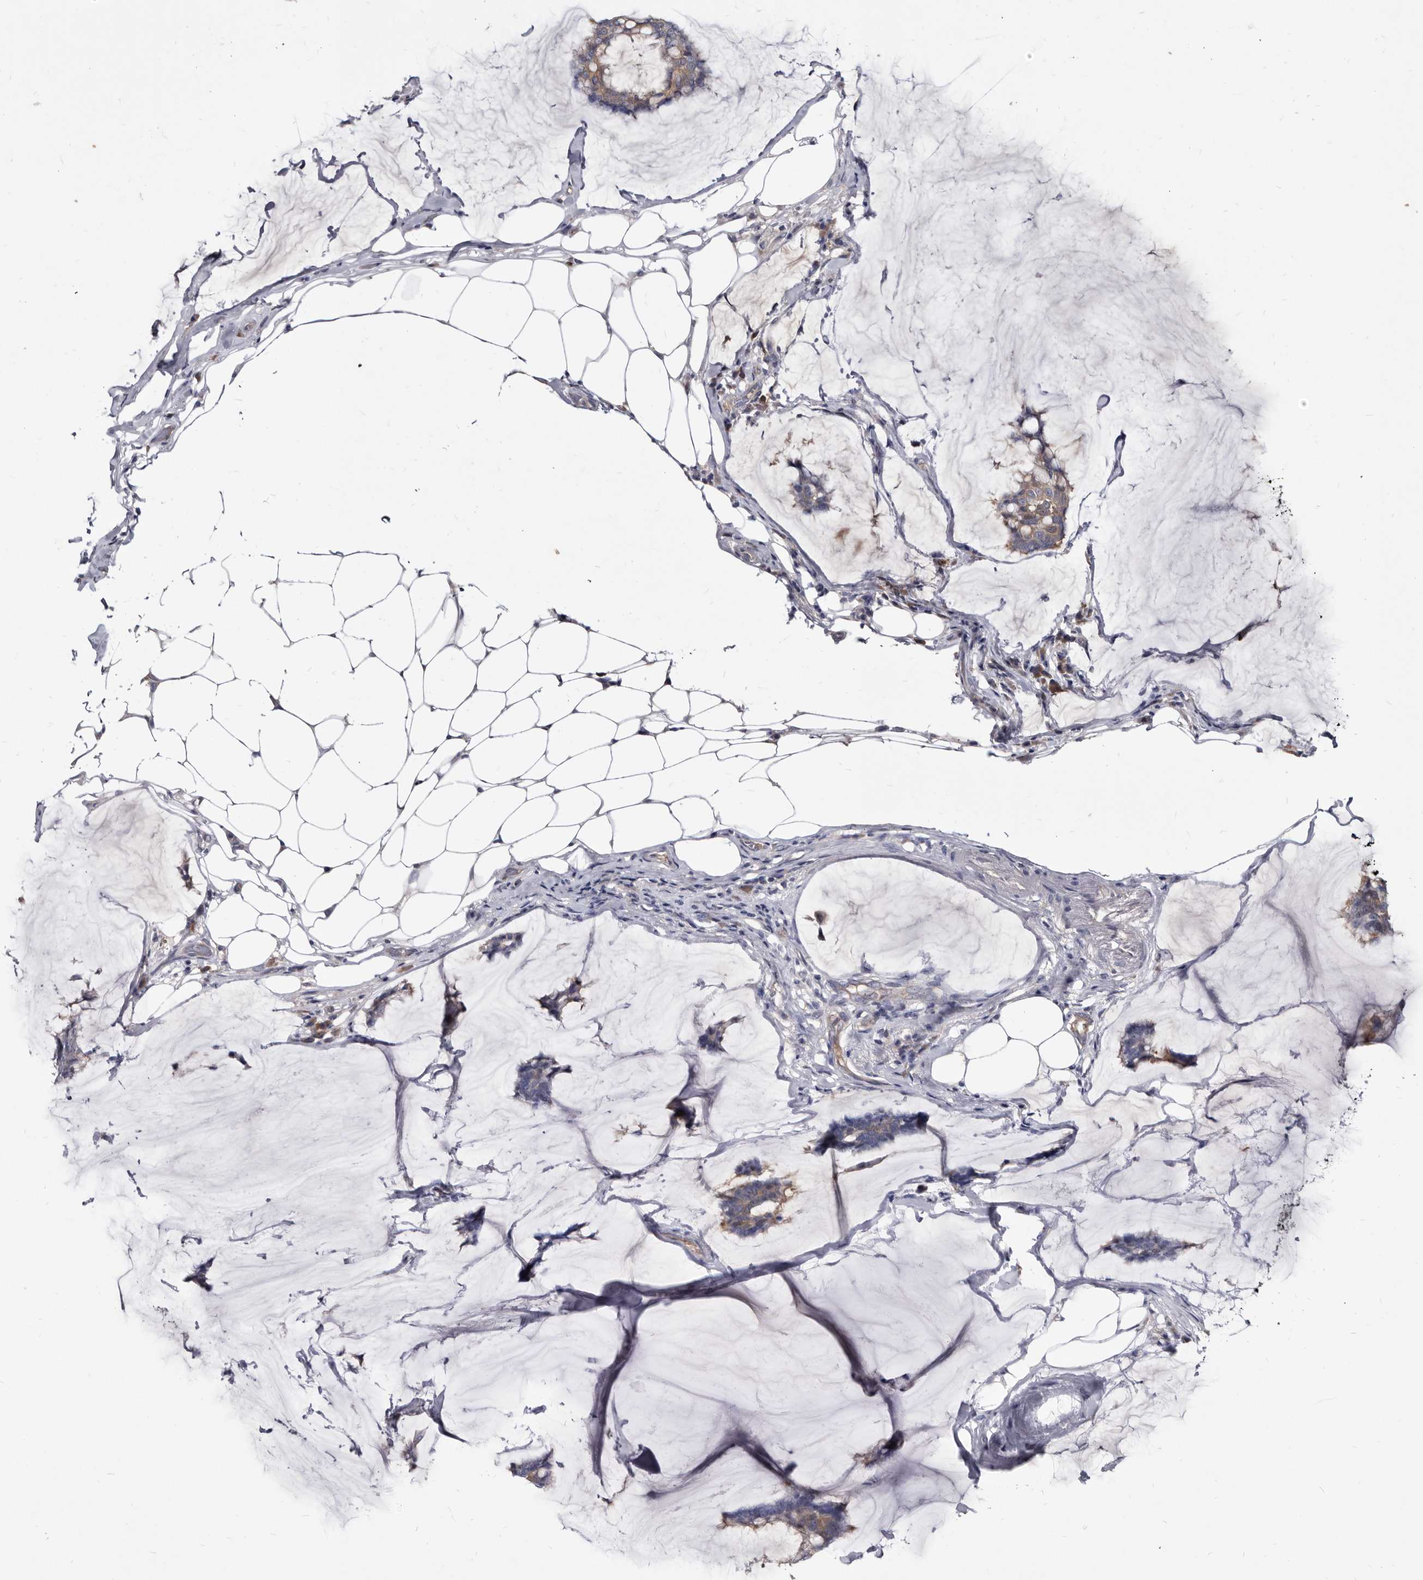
{"staining": {"intensity": "weak", "quantity": "25%-75%", "location": "cytoplasmic/membranous"}, "tissue": "breast cancer", "cell_type": "Tumor cells", "image_type": "cancer", "snomed": [{"axis": "morphology", "description": "Duct carcinoma"}, {"axis": "topography", "description": "Breast"}], "caption": "IHC image of neoplastic tissue: breast infiltrating ductal carcinoma stained using immunohistochemistry exhibits low levels of weak protein expression localized specifically in the cytoplasmic/membranous of tumor cells, appearing as a cytoplasmic/membranous brown color.", "gene": "ABCF2", "patient": {"sex": "female", "age": 93}}